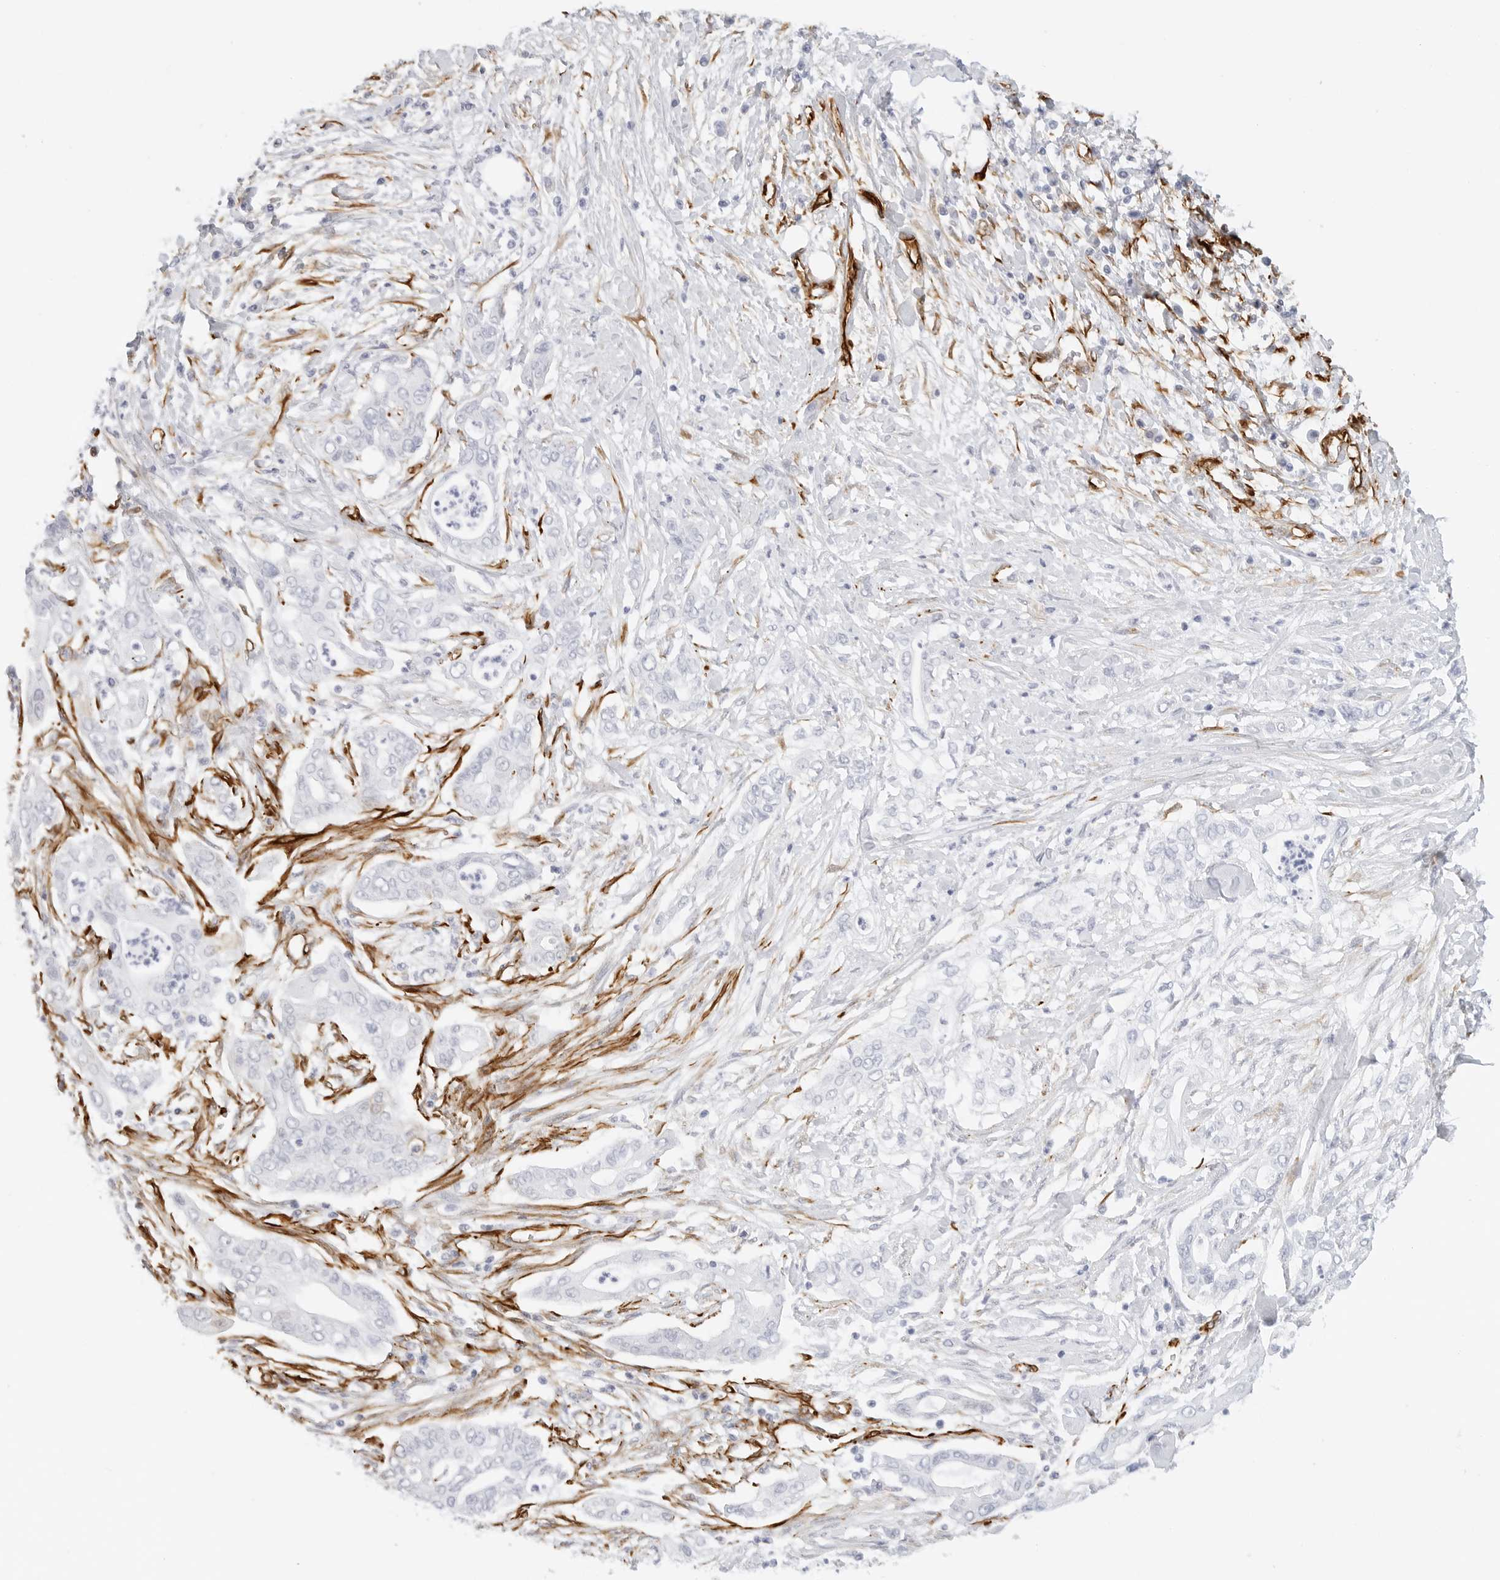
{"staining": {"intensity": "negative", "quantity": "none", "location": "none"}, "tissue": "pancreatic cancer", "cell_type": "Tumor cells", "image_type": "cancer", "snomed": [{"axis": "morphology", "description": "Adenocarcinoma, NOS"}, {"axis": "topography", "description": "Pancreas"}], "caption": "Tumor cells show no significant positivity in pancreatic cancer. Brightfield microscopy of immunohistochemistry stained with DAB (3,3'-diaminobenzidine) (brown) and hematoxylin (blue), captured at high magnification.", "gene": "NES", "patient": {"sex": "male", "age": 58}}